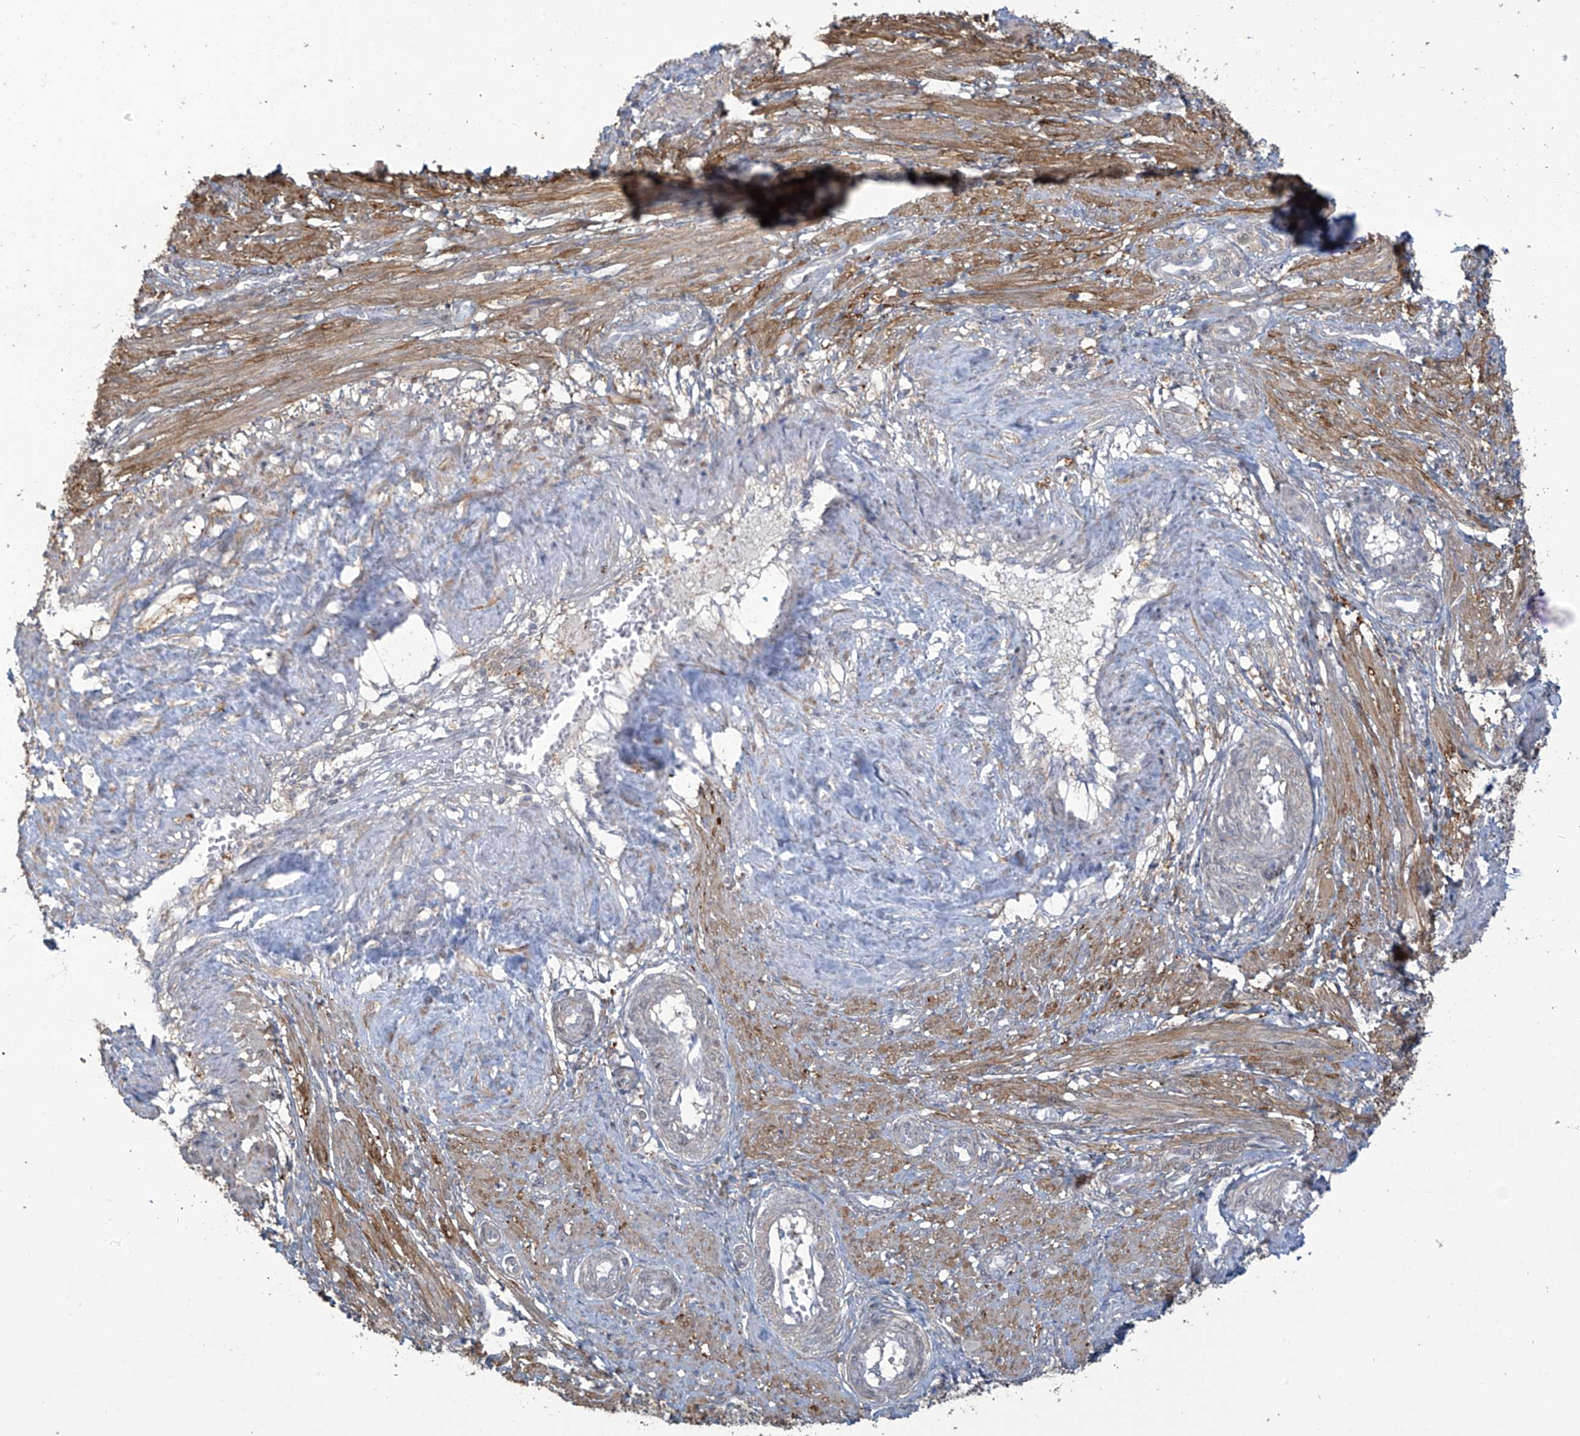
{"staining": {"intensity": "moderate", "quantity": "25%-75%", "location": "cytoplasmic/membranous"}, "tissue": "smooth muscle", "cell_type": "Smooth muscle cells", "image_type": "normal", "snomed": [{"axis": "morphology", "description": "Normal tissue, NOS"}, {"axis": "topography", "description": "Endometrium"}], "caption": "Immunohistochemistry photomicrograph of unremarkable human smooth muscle stained for a protein (brown), which reveals medium levels of moderate cytoplasmic/membranous expression in approximately 25%-75% of smooth muscle cells.", "gene": "TAGAP", "patient": {"sex": "female", "age": 33}}